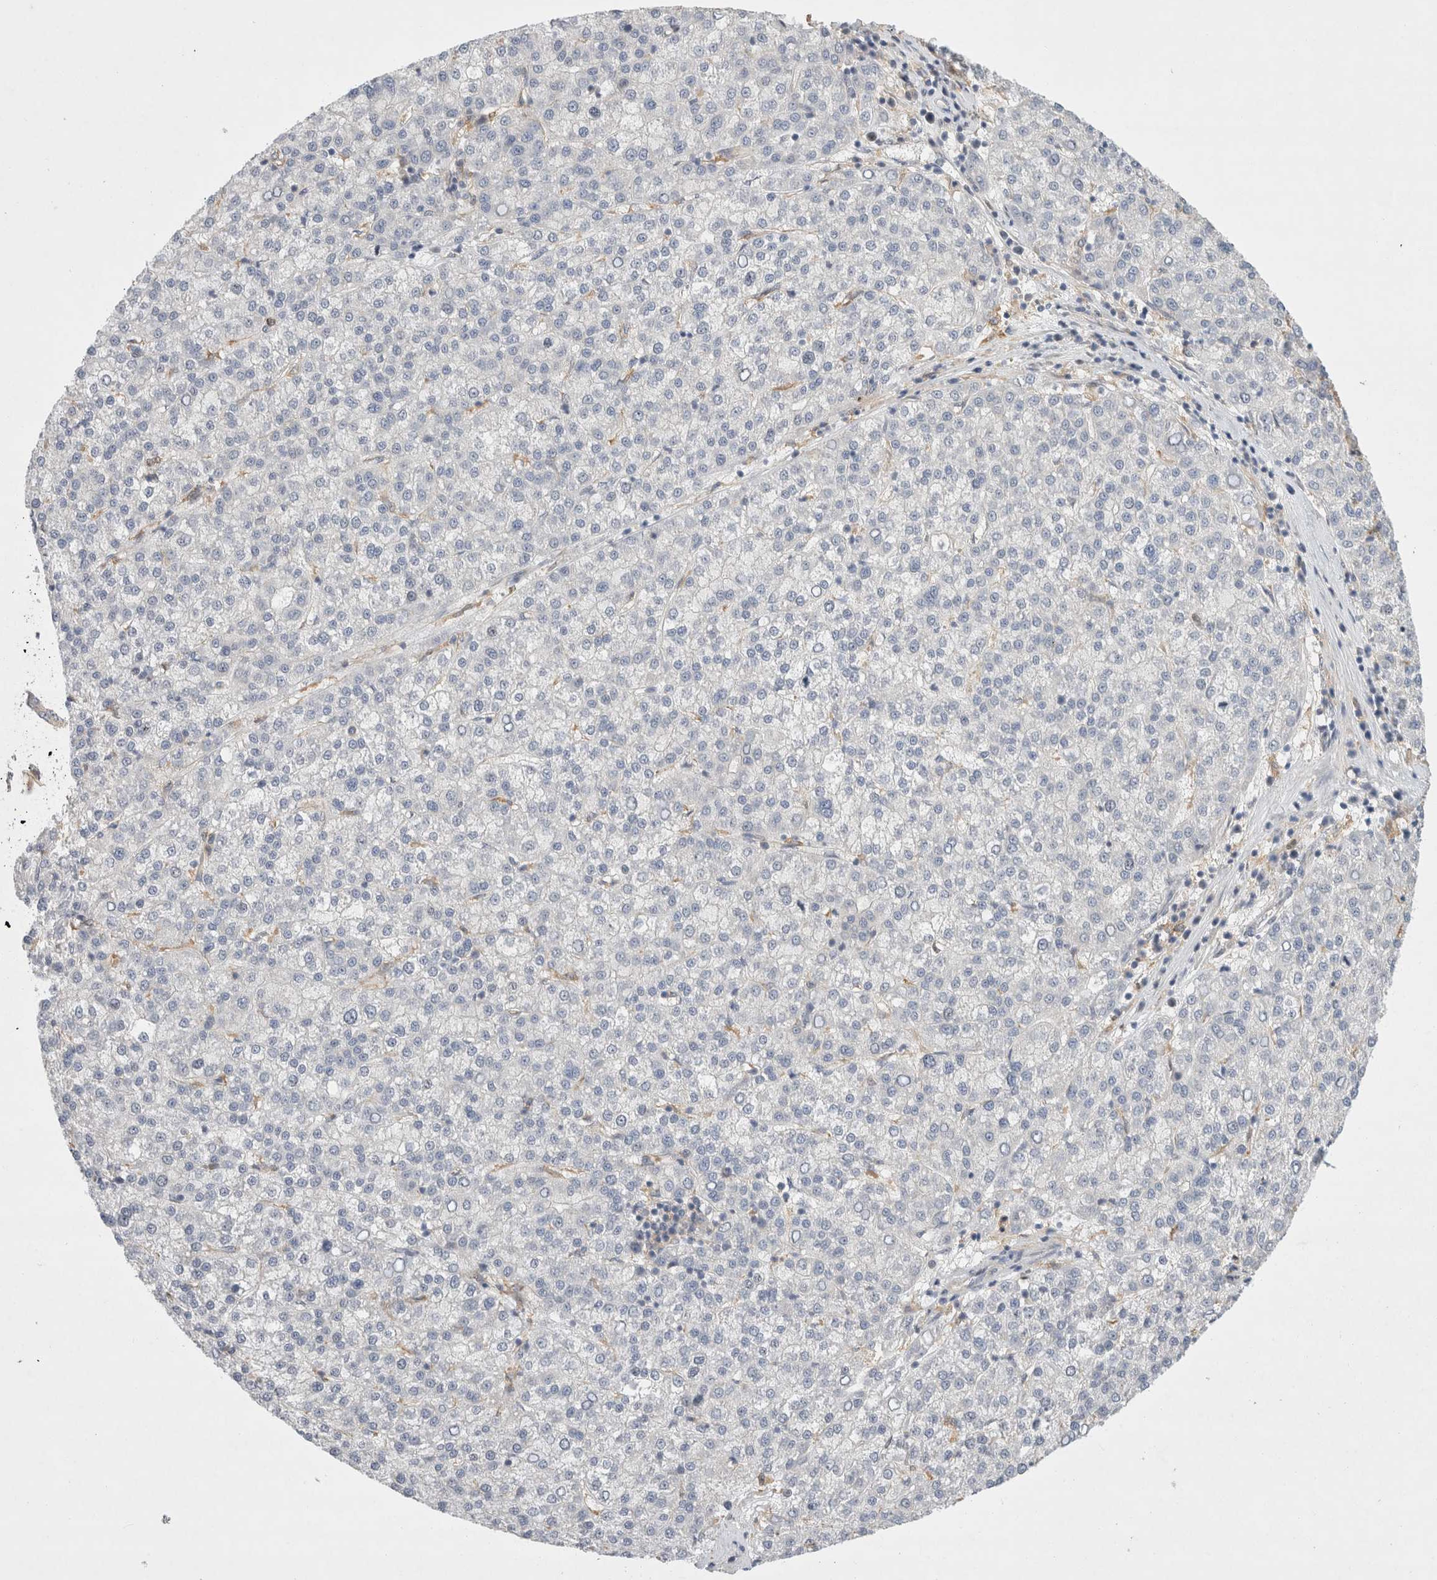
{"staining": {"intensity": "negative", "quantity": "none", "location": "none"}, "tissue": "liver cancer", "cell_type": "Tumor cells", "image_type": "cancer", "snomed": [{"axis": "morphology", "description": "Carcinoma, Hepatocellular, NOS"}, {"axis": "topography", "description": "Liver"}], "caption": "Immunohistochemistry histopathology image of human liver cancer (hepatocellular carcinoma) stained for a protein (brown), which demonstrates no positivity in tumor cells.", "gene": "CDCA7L", "patient": {"sex": "female", "age": 58}}